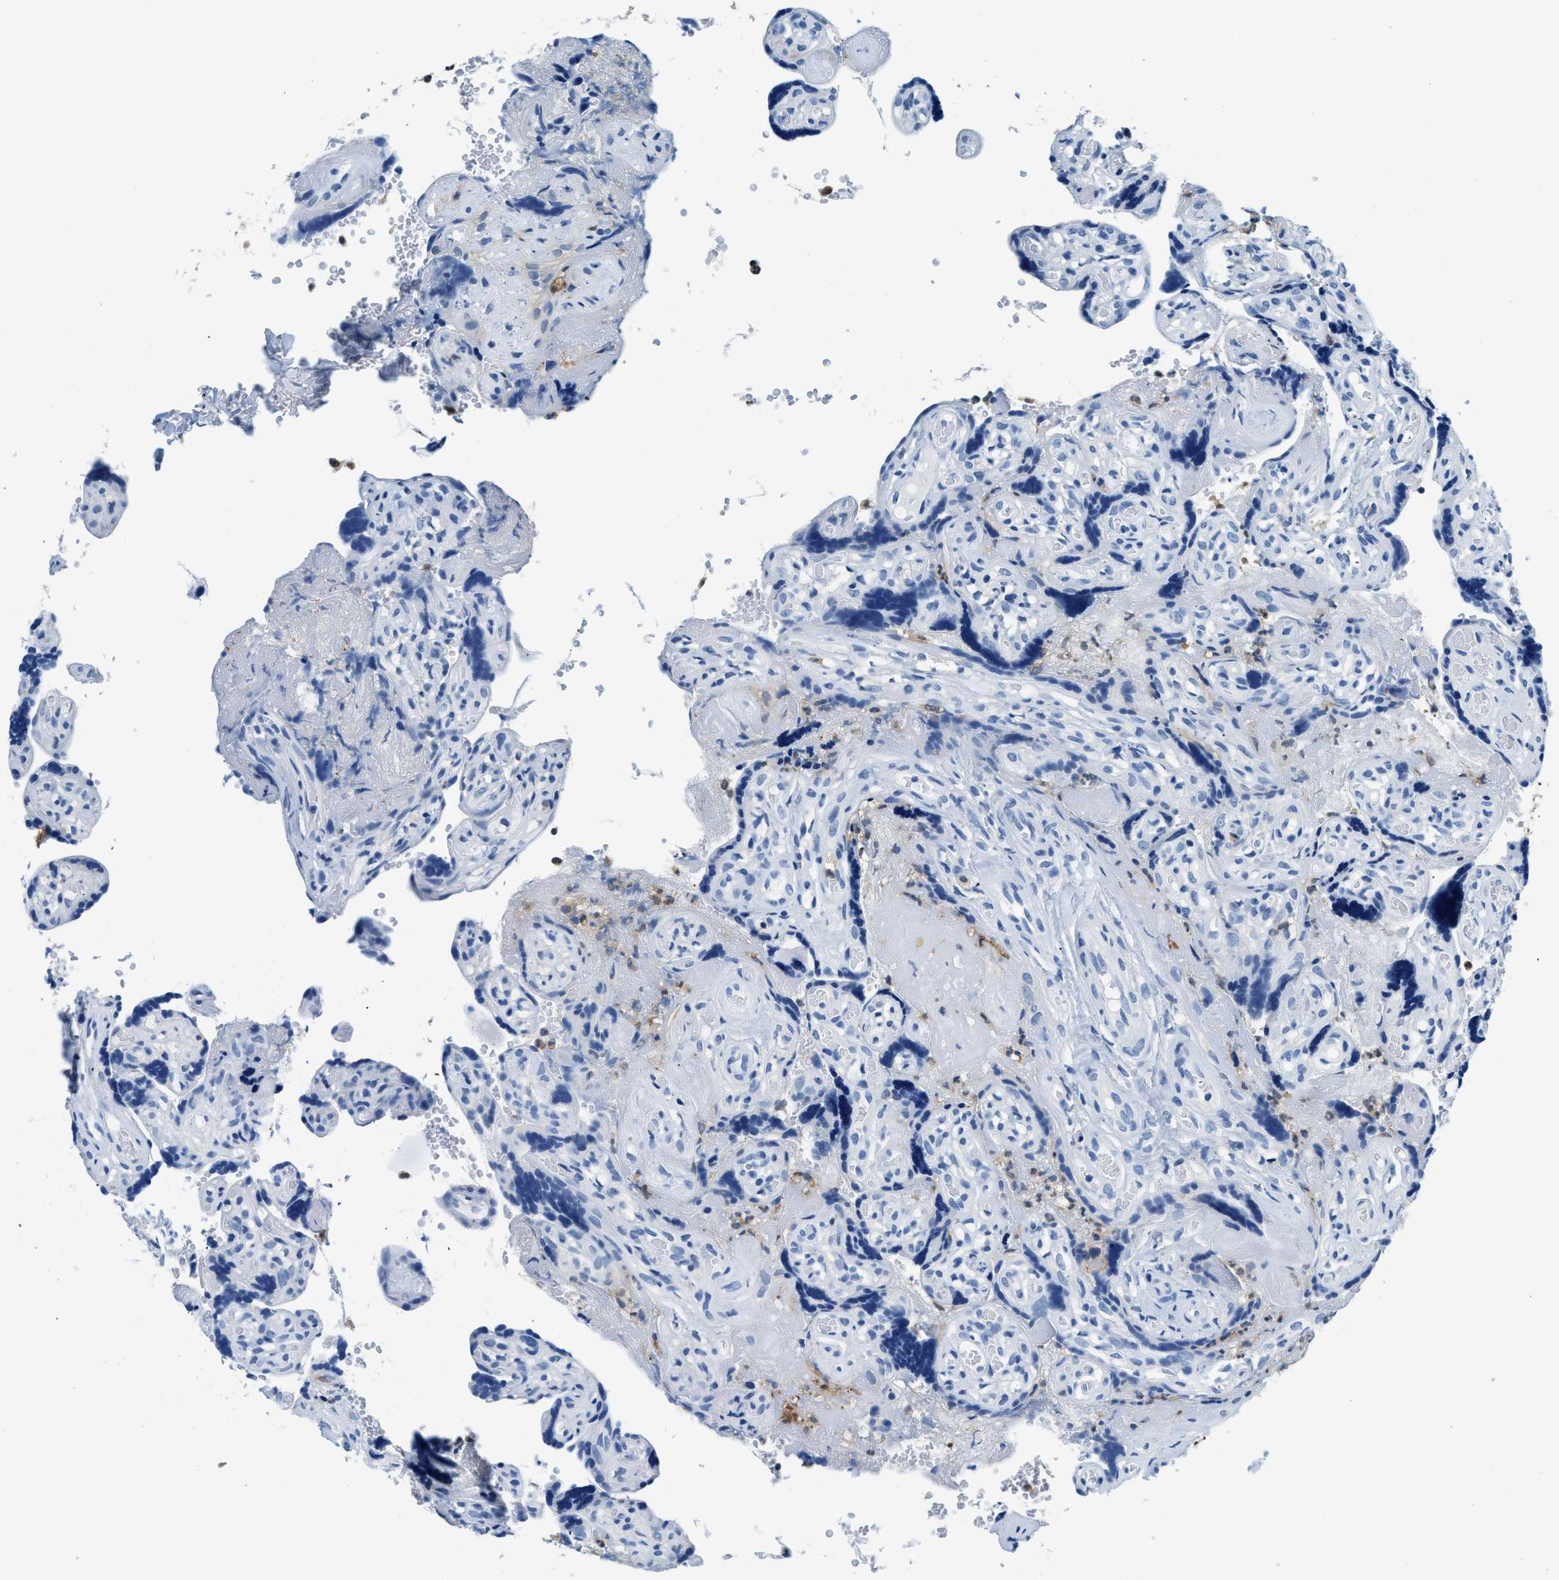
{"staining": {"intensity": "negative", "quantity": "none", "location": "none"}, "tissue": "placenta", "cell_type": "Decidual cells", "image_type": "normal", "snomed": [{"axis": "morphology", "description": "Normal tissue, NOS"}, {"axis": "topography", "description": "Placenta"}], "caption": "Photomicrograph shows no protein positivity in decidual cells of benign placenta. (DAB IHC, high magnification).", "gene": "CAPG", "patient": {"sex": "female", "age": 30}}